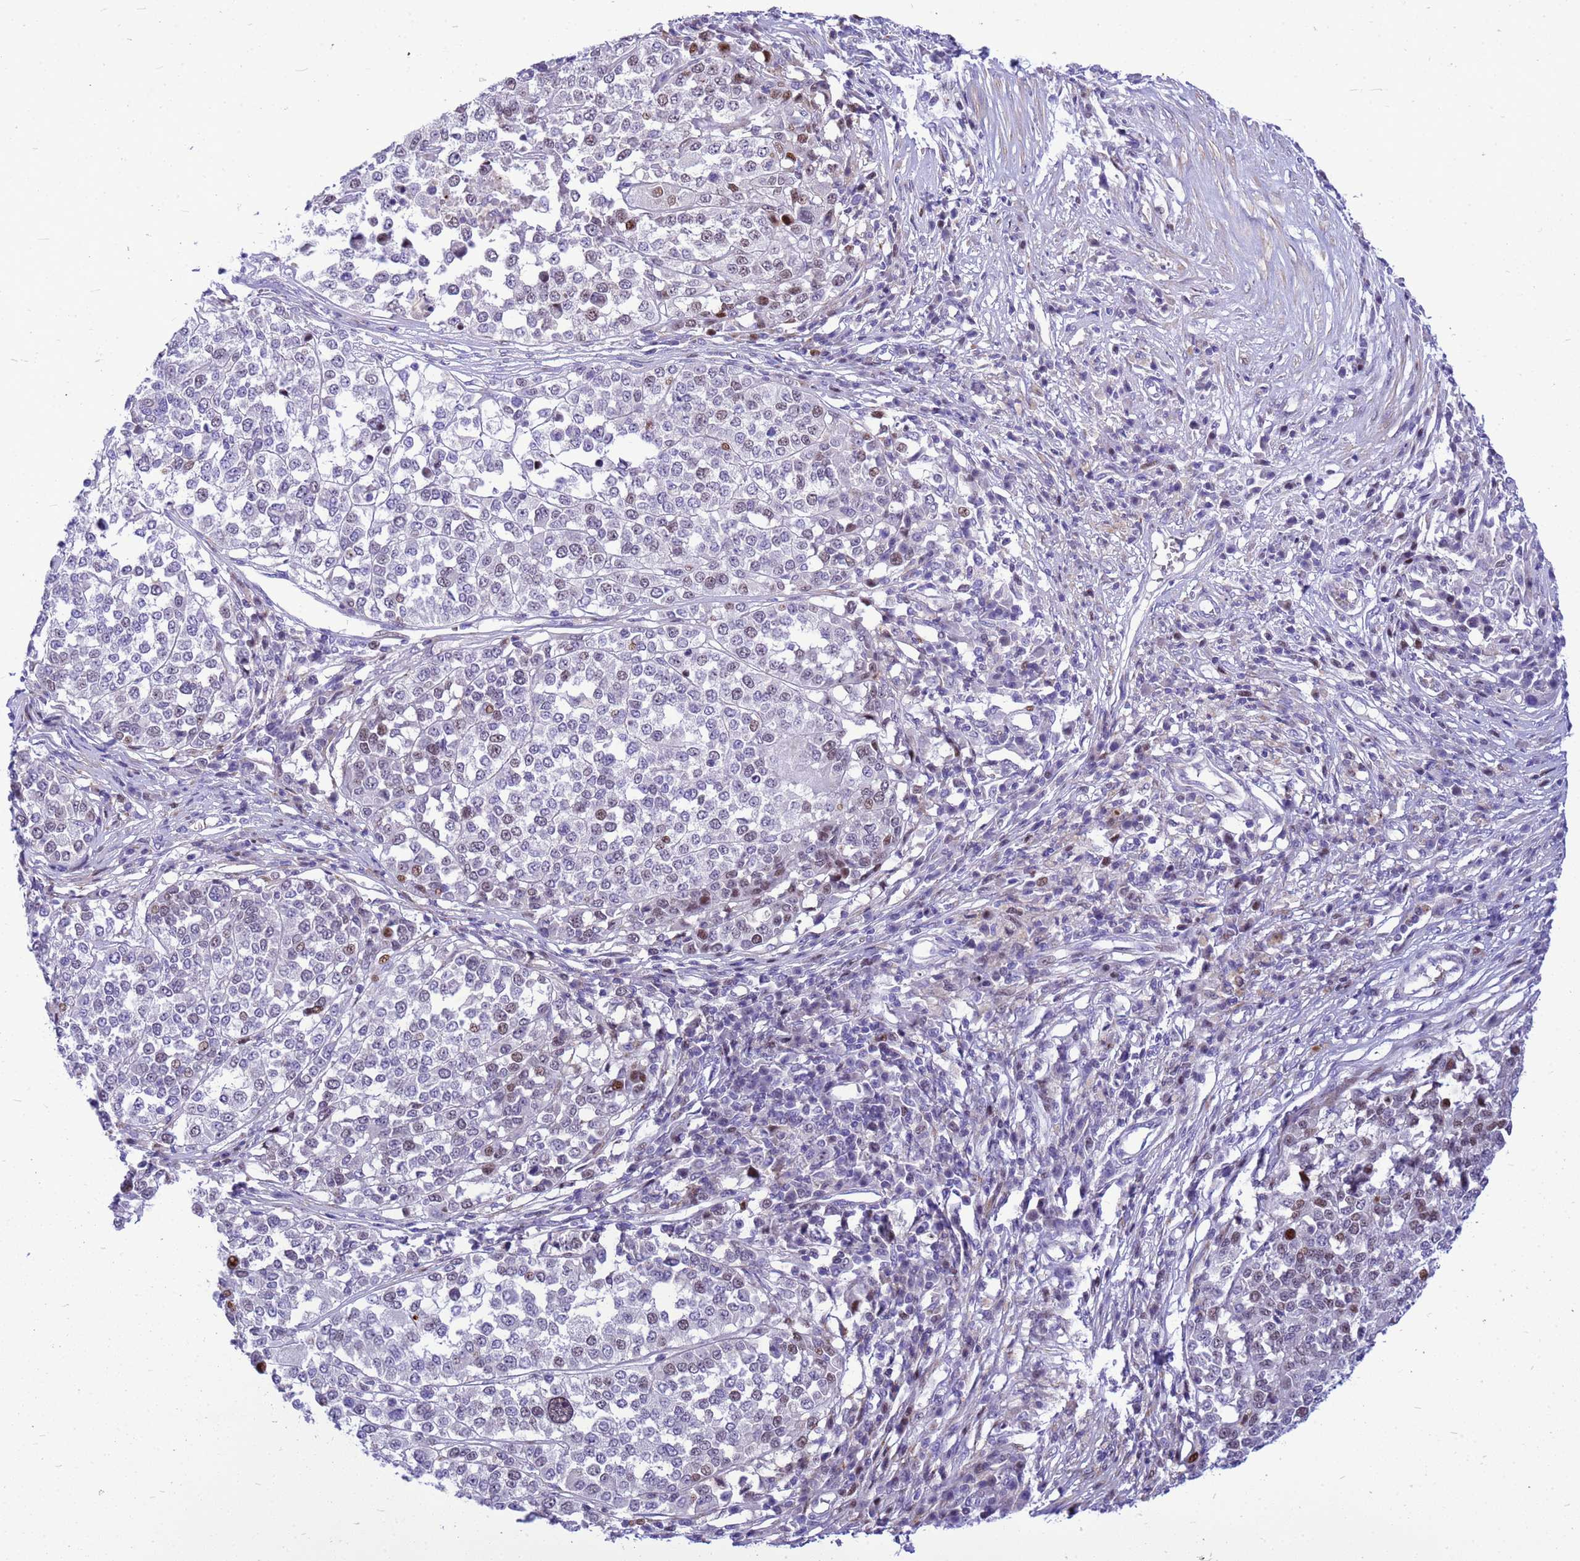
{"staining": {"intensity": "moderate", "quantity": "<25%", "location": "nuclear"}, "tissue": "melanoma", "cell_type": "Tumor cells", "image_type": "cancer", "snomed": [{"axis": "morphology", "description": "Malignant melanoma, Metastatic site"}, {"axis": "topography", "description": "Lymph node"}], "caption": "About <25% of tumor cells in melanoma reveal moderate nuclear protein positivity as visualized by brown immunohistochemical staining.", "gene": "ADAMTS7", "patient": {"sex": "male", "age": 44}}